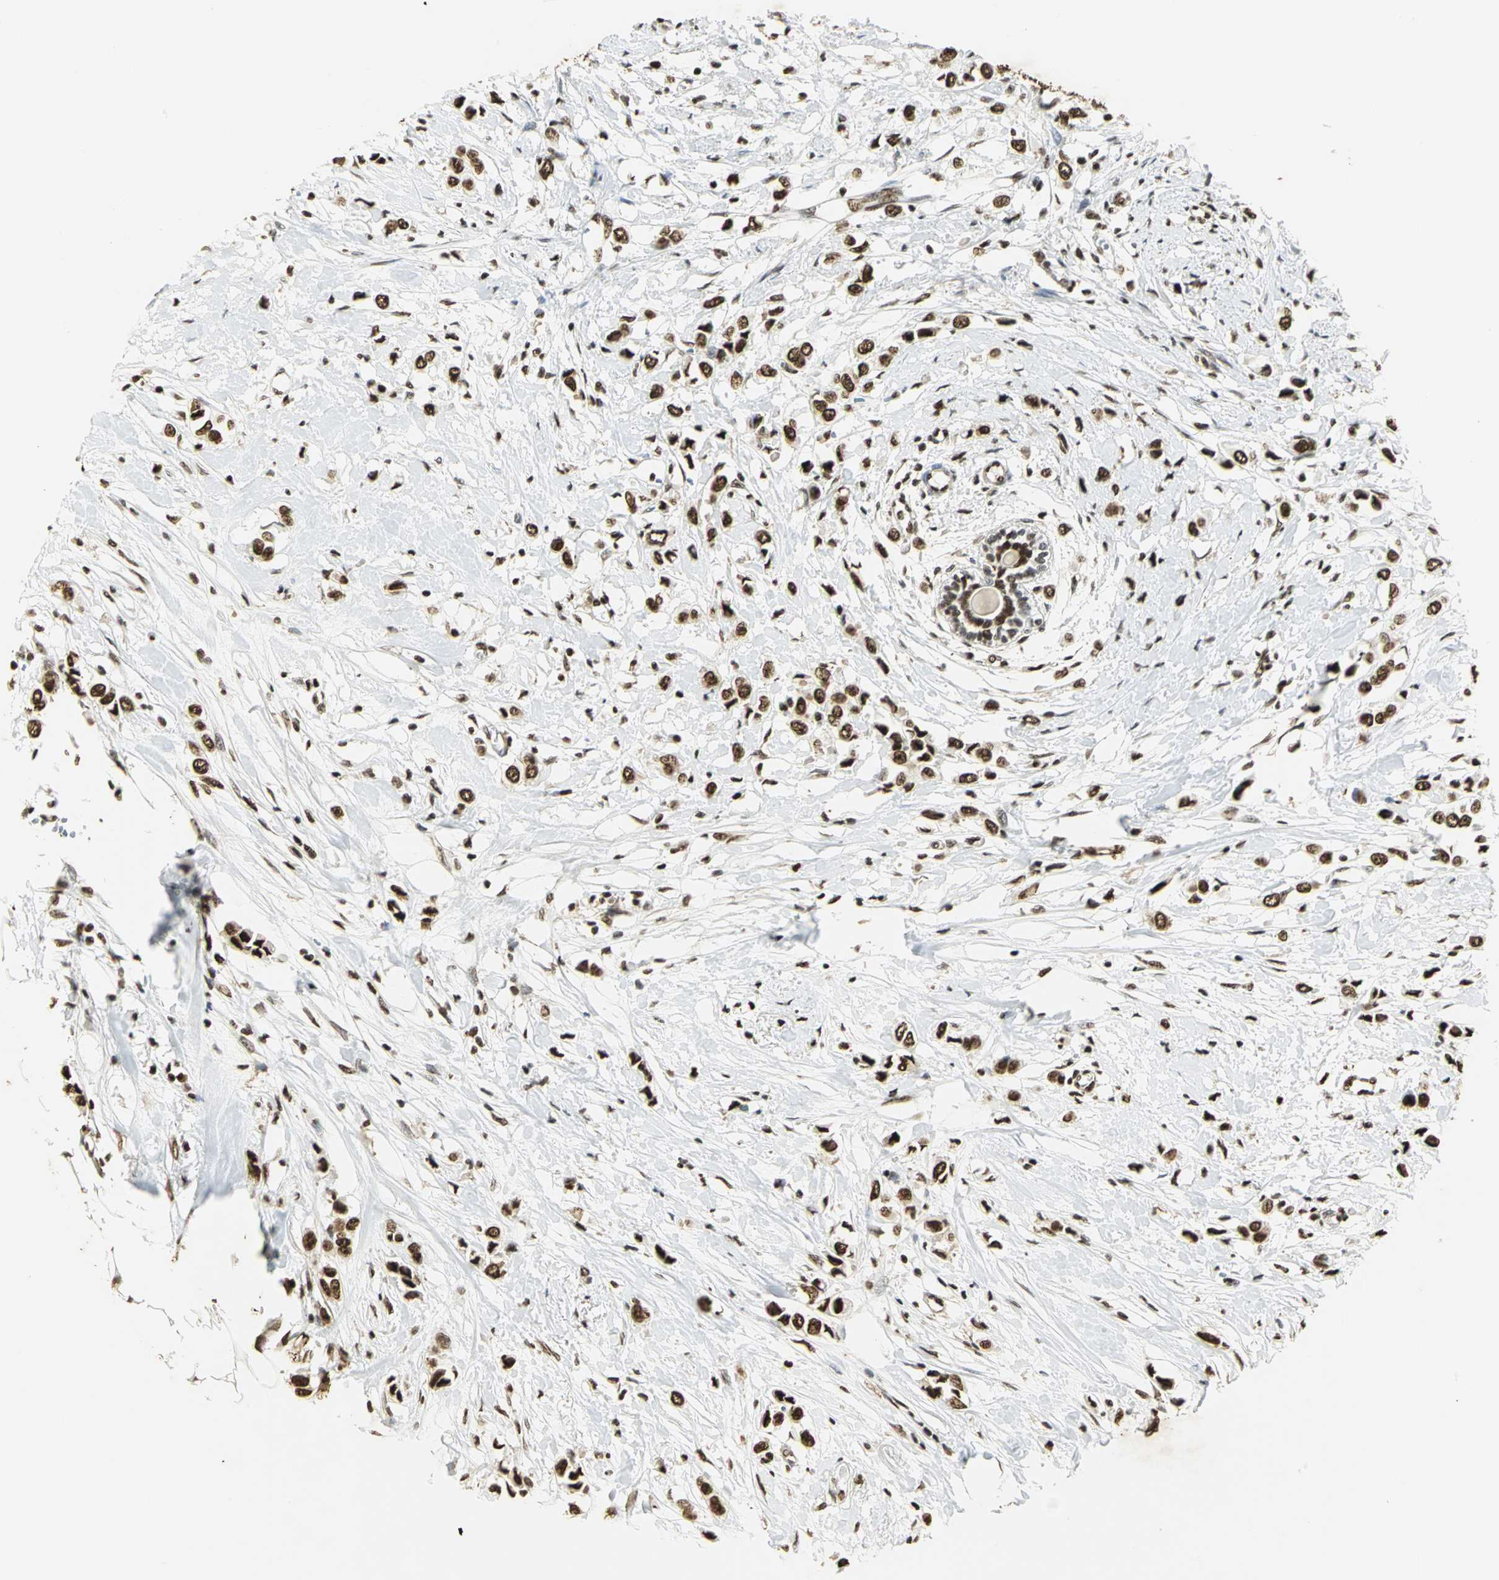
{"staining": {"intensity": "strong", "quantity": ">75%", "location": "cytoplasmic/membranous,nuclear"}, "tissue": "breast cancer", "cell_type": "Tumor cells", "image_type": "cancer", "snomed": [{"axis": "morphology", "description": "Lobular carcinoma"}, {"axis": "topography", "description": "Breast"}], "caption": "Breast lobular carcinoma stained for a protein (brown) reveals strong cytoplasmic/membranous and nuclear positive staining in about >75% of tumor cells.", "gene": "SET", "patient": {"sex": "female", "age": 51}}